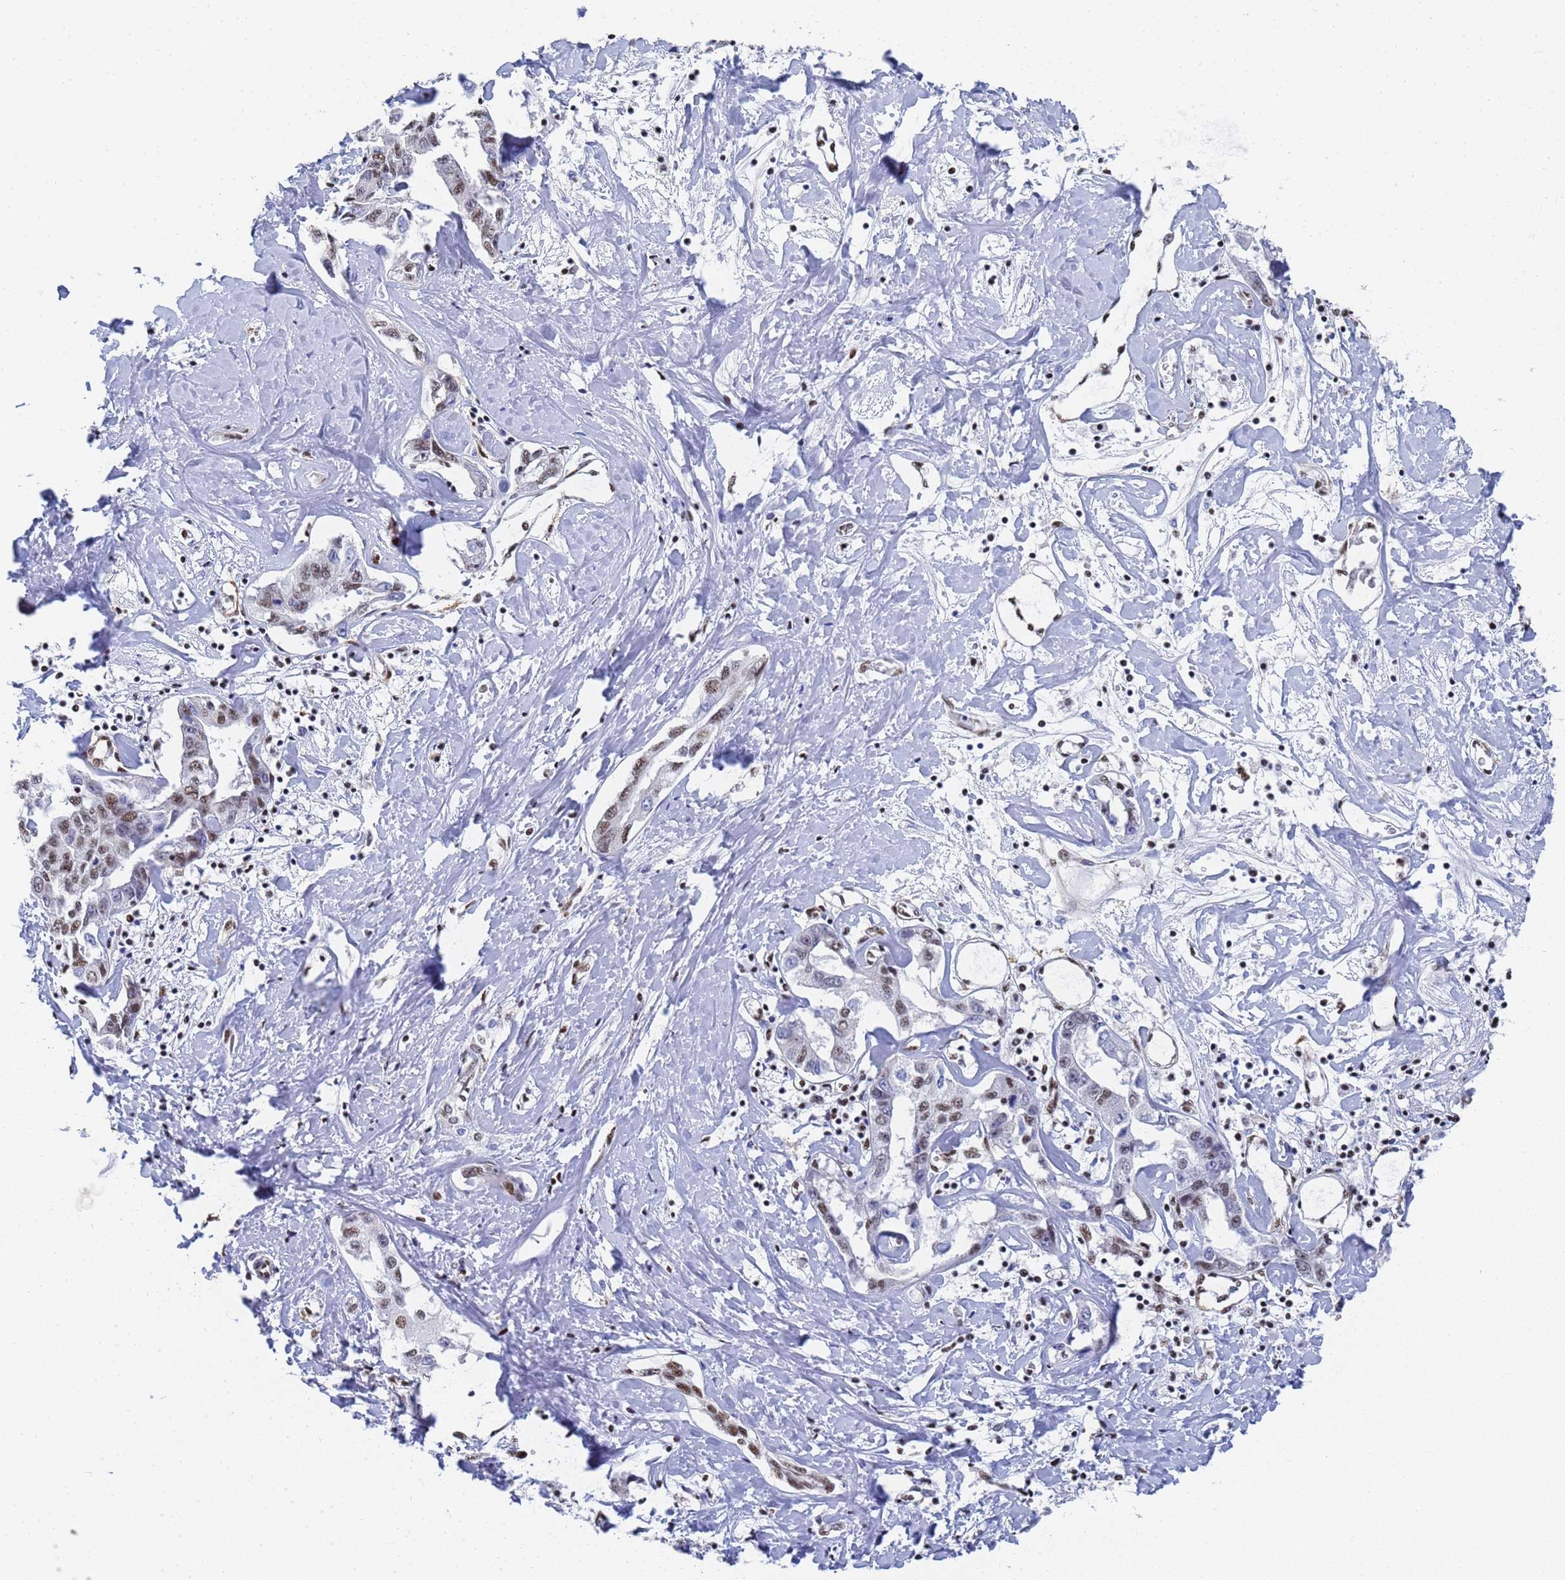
{"staining": {"intensity": "moderate", "quantity": "<25%", "location": "nuclear"}, "tissue": "liver cancer", "cell_type": "Tumor cells", "image_type": "cancer", "snomed": [{"axis": "morphology", "description": "Cholangiocarcinoma"}, {"axis": "topography", "description": "Liver"}], "caption": "An immunohistochemistry (IHC) image of neoplastic tissue is shown. Protein staining in brown labels moderate nuclear positivity in liver cholangiocarcinoma within tumor cells.", "gene": "PRRT4", "patient": {"sex": "male", "age": 59}}